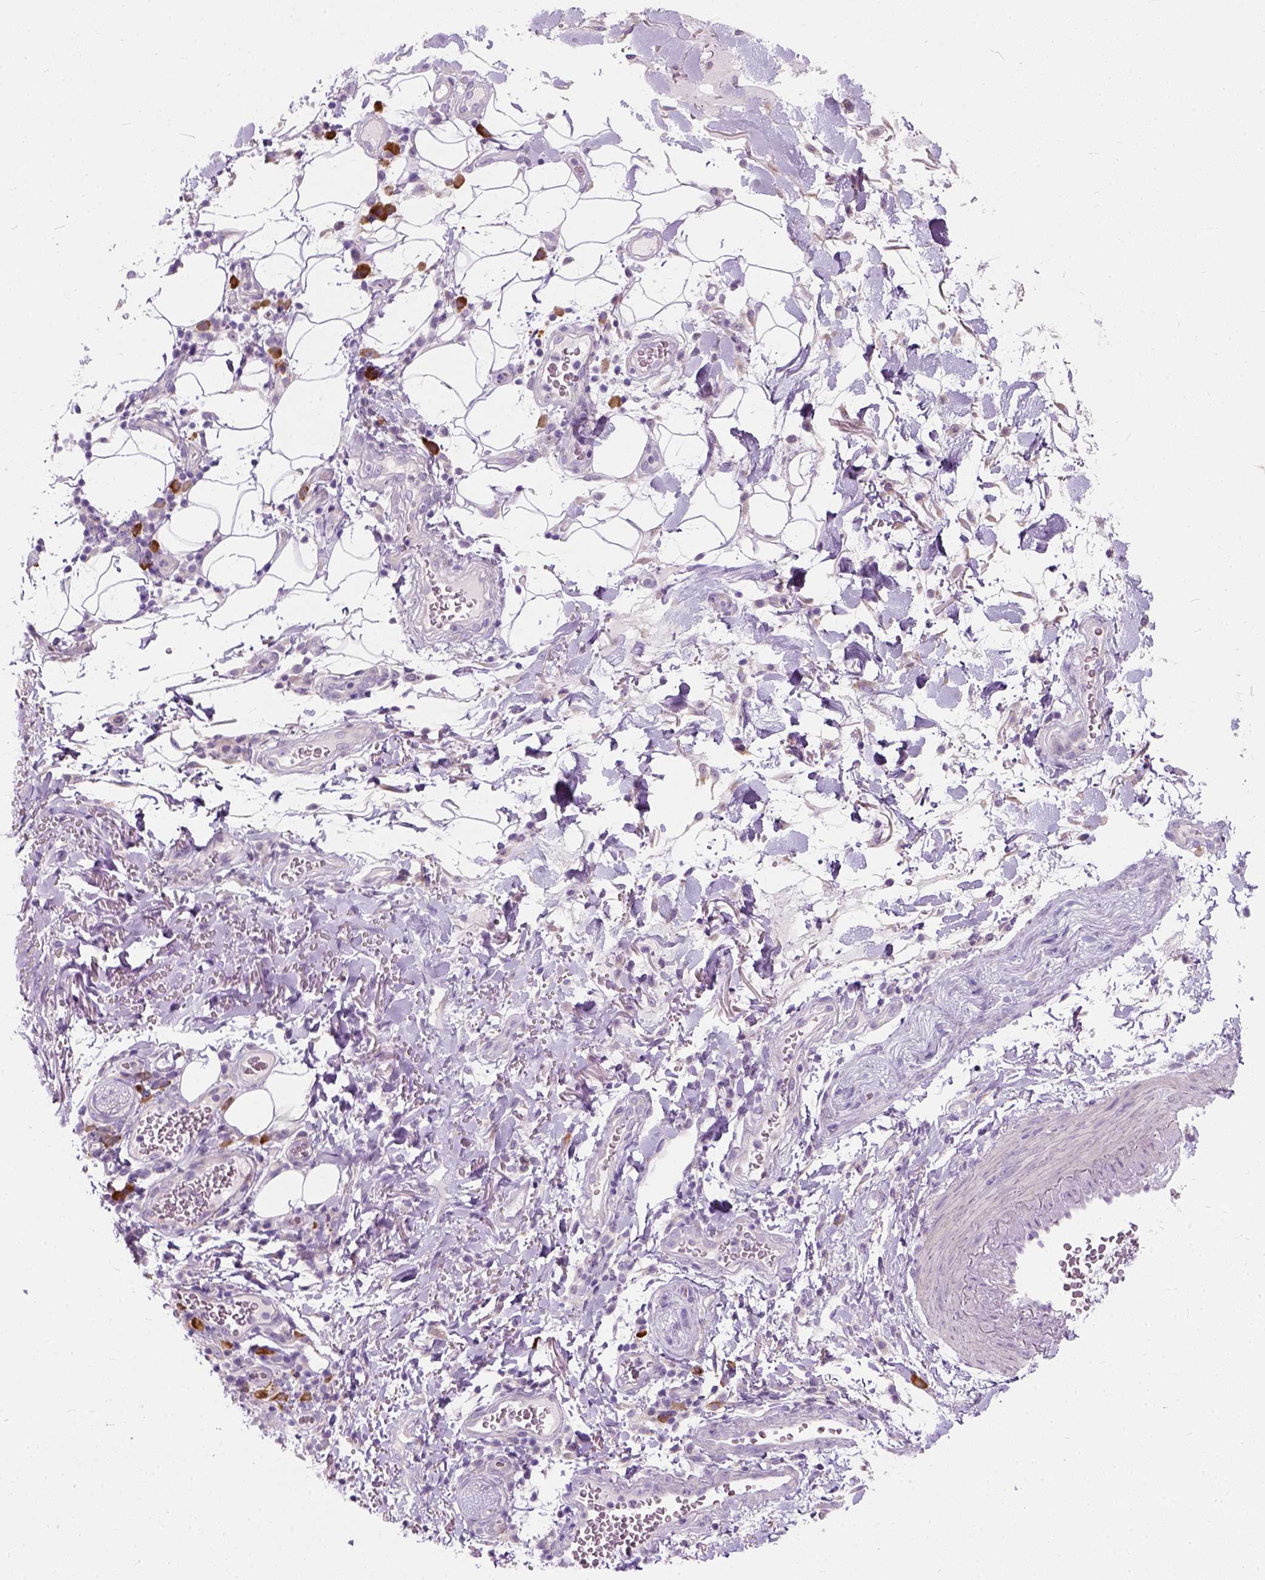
{"staining": {"intensity": "negative", "quantity": "none", "location": "none"}, "tissue": "bronchus", "cell_type": "Respiratory epithelial cells", "image_type": "normal", "snomed": [{"axis": "morphology", "description": "Normal tissue, NOS"}, {"axis": "topography", "description": "Lymph node"}, {"axis": "topography", "description": "Bronchus"}], "caption": "Immunohistochemical staining of normal bronchus displays no significant positivity in respiratory epithelial cells.", "gene": "TRIM72", "patient": {"sex": "male", "age": 56}}